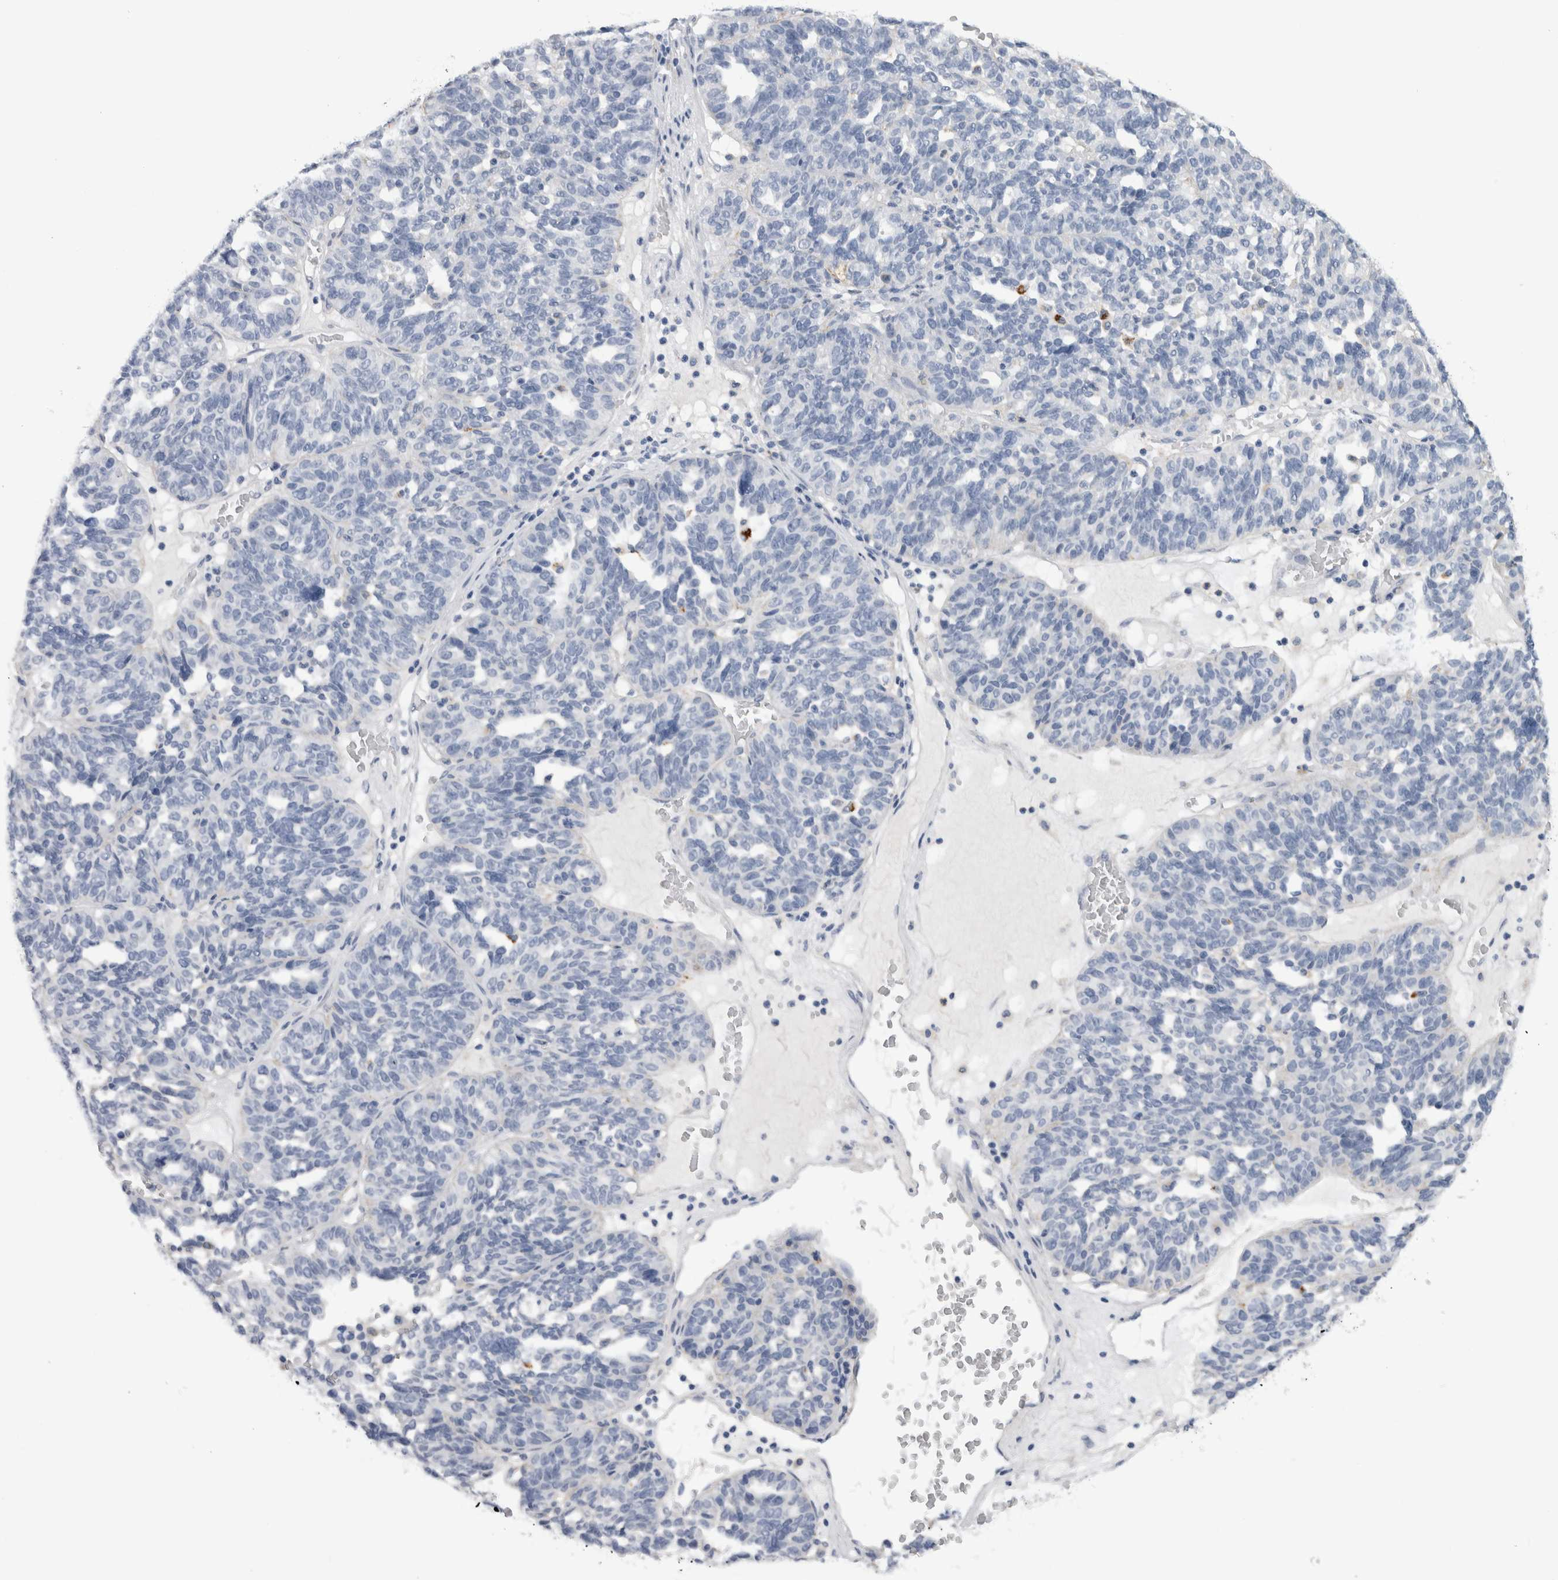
{"staining": {"intensity": "negative", "quantity": "none", "location": "none"}, "tissue": "ovarian cancer", "cell_type": "Tumor cells", "image_type": "cancer", "snomed": [{"axis": "morphology", "description": "Cystadenocarcinoma, serous, NOS"}, {"axis": "topography", "description": "Ovary"}], "caption": "IHC photomicrograph of neoplastic tissue: human ovarian serous cystadenocarcinoma stained with DAB reveals no significant protein expression in tumor cells.", "gene": "CD63", "patient": {"sex": "female", "age": 59}}